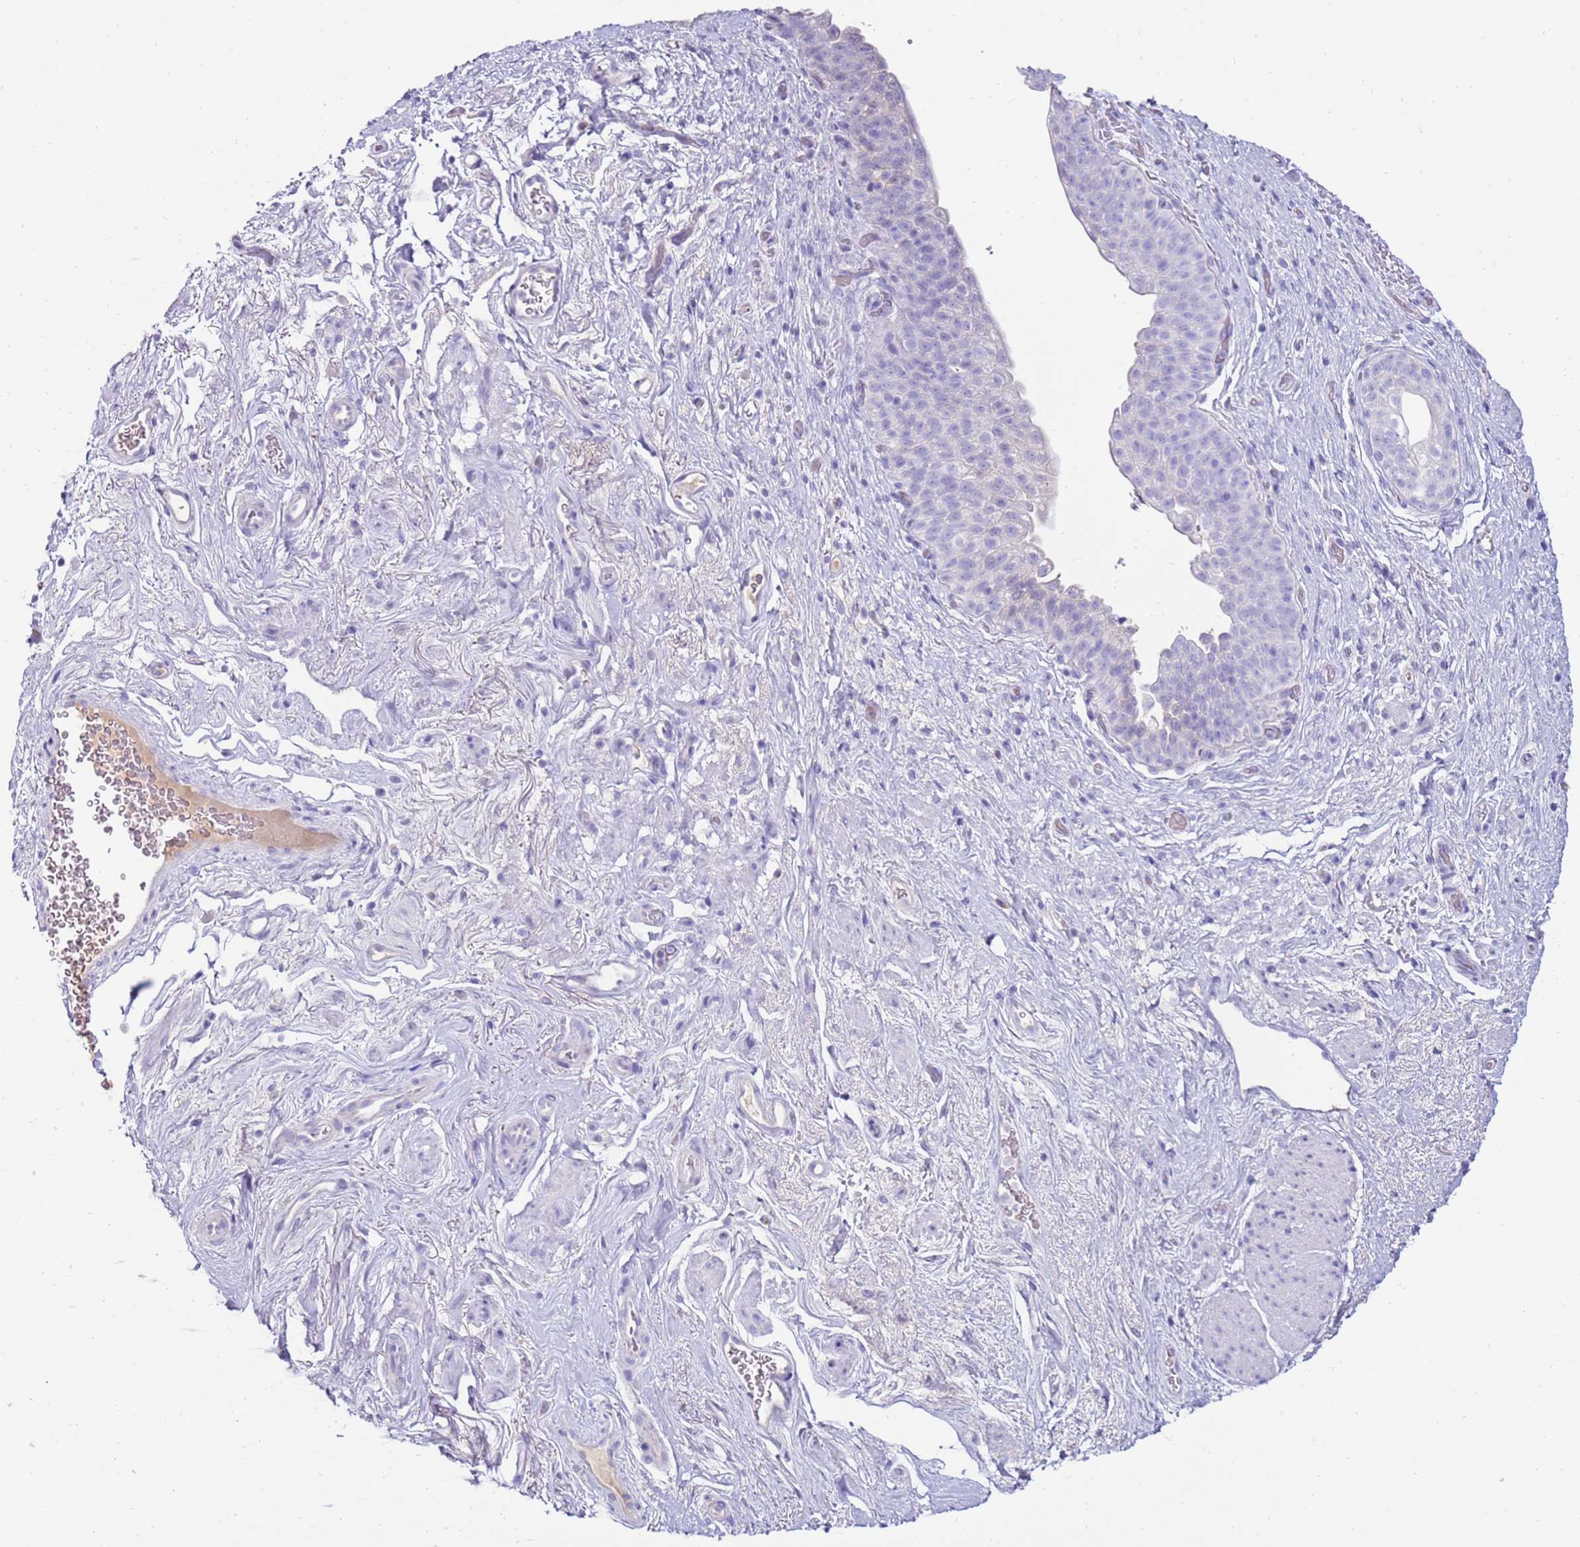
{"staining": {"intensity": "negative", "quantity": "none", "location": "none"}, "tissue": "smooth muscle", "cell_type": "Smooth muscle cells", "image_type": "normal", "snomed": [{"axis": "morphology", "description": "Normal tissue, NOS"}, {"axis": "topography", "description": "Smooth muscle"}, {"axis": "topography", "description": "Peripheral nerve tissue"}], "caption": "Protein analysis of normal smooth muscle demonstrates no significant staining in smooth muscle cells.", "gene": "EVPLL", "patient": {"sex": "male", "age": 69}}